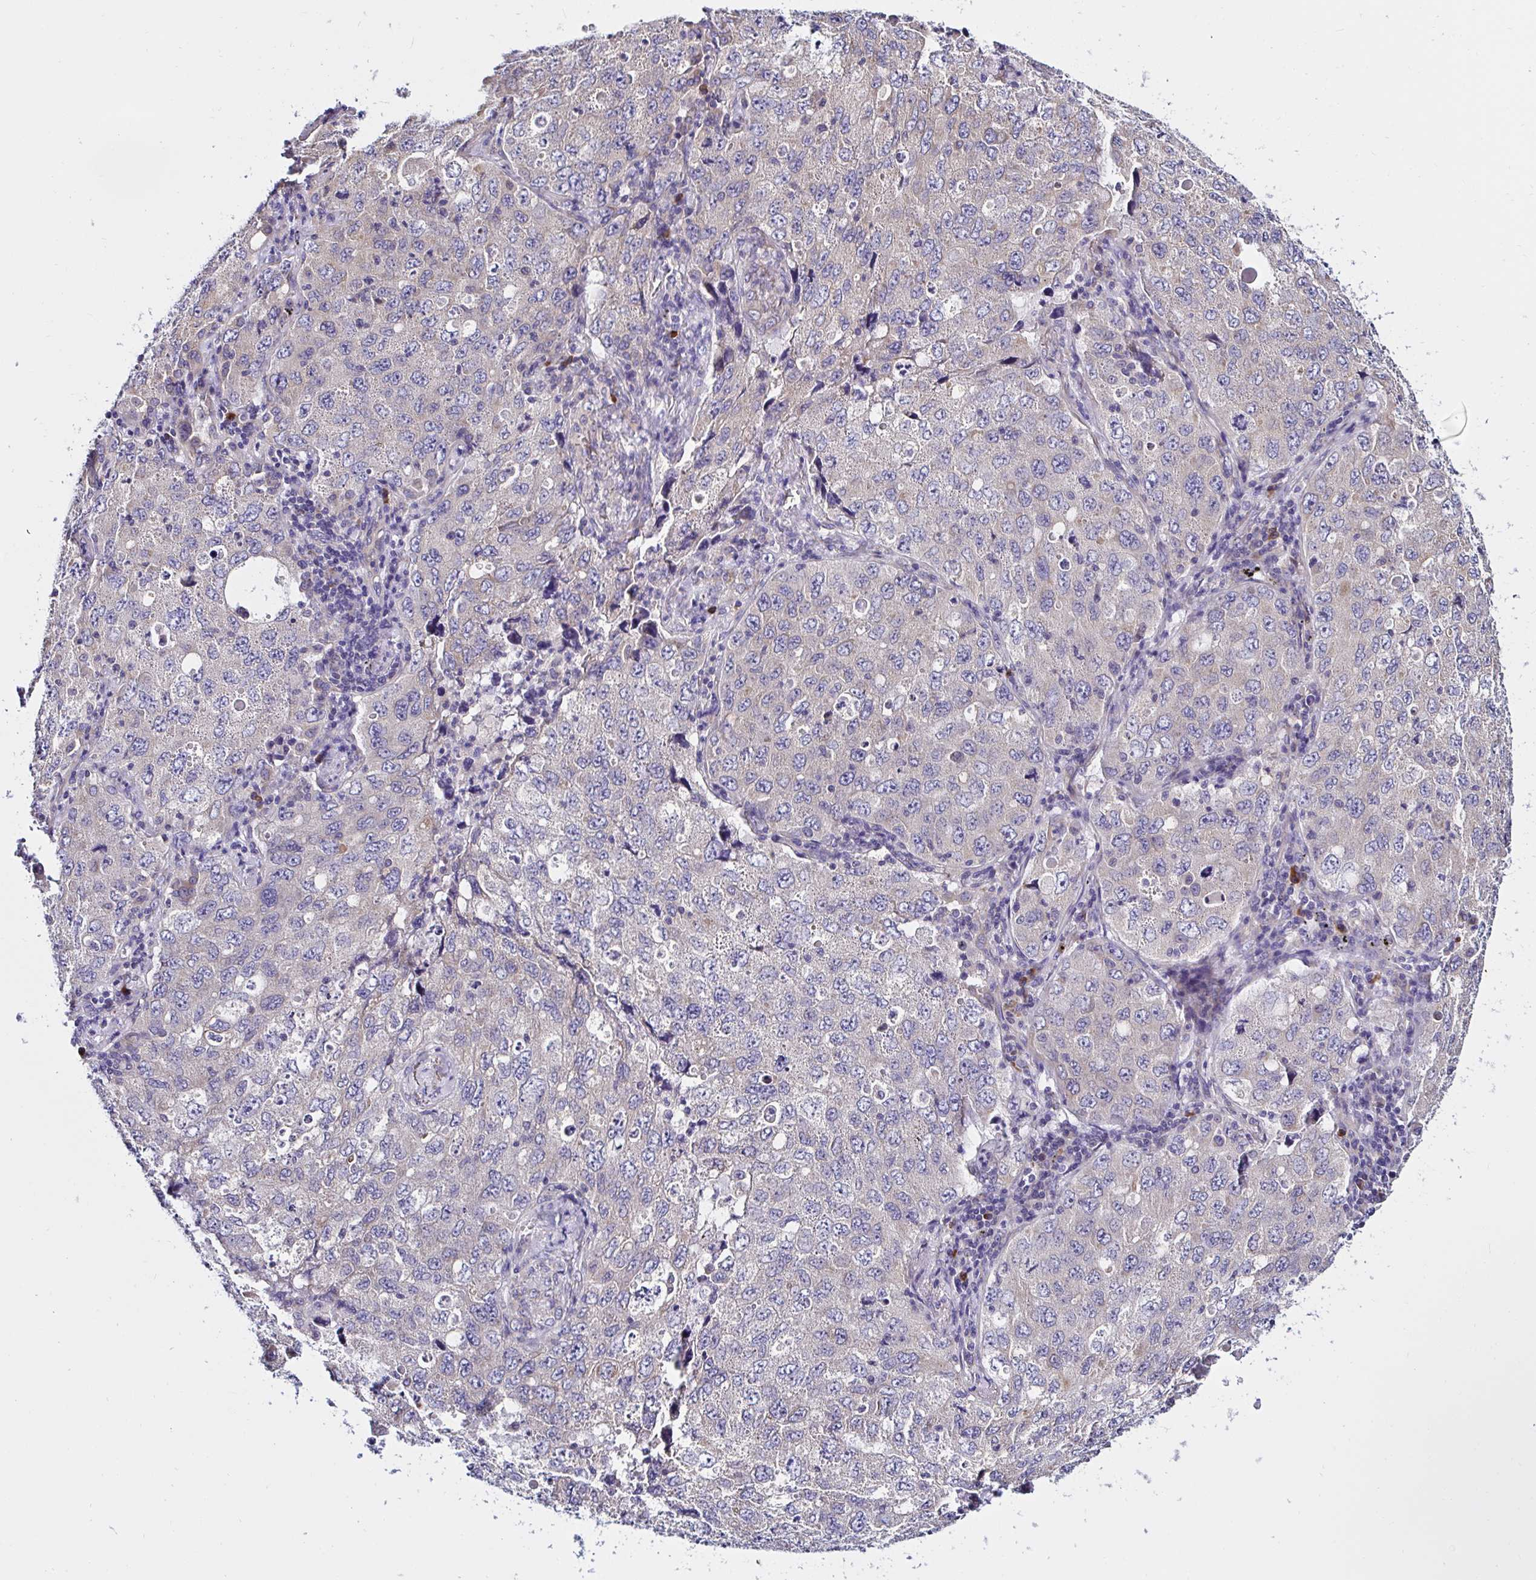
{"staining": {"intensity": "weak", "quantity": "<25%", "location": "cytoplasmic/membranous"}, "tissue": "lung cancer", "cell_type": "Tumor cells", "image_type": "cancer", "snomed": [{"axis": "morphology", "description": "Adenocarcinoma, NOS"}, {"axis": "topography", "description": "Lung"}], "caption": "A photomicrograph of human lung adenocarcinoma is negative for staining in tumor cells.", "gene": "VSIG2", "patient": {"sex": "female", "age": 57}}